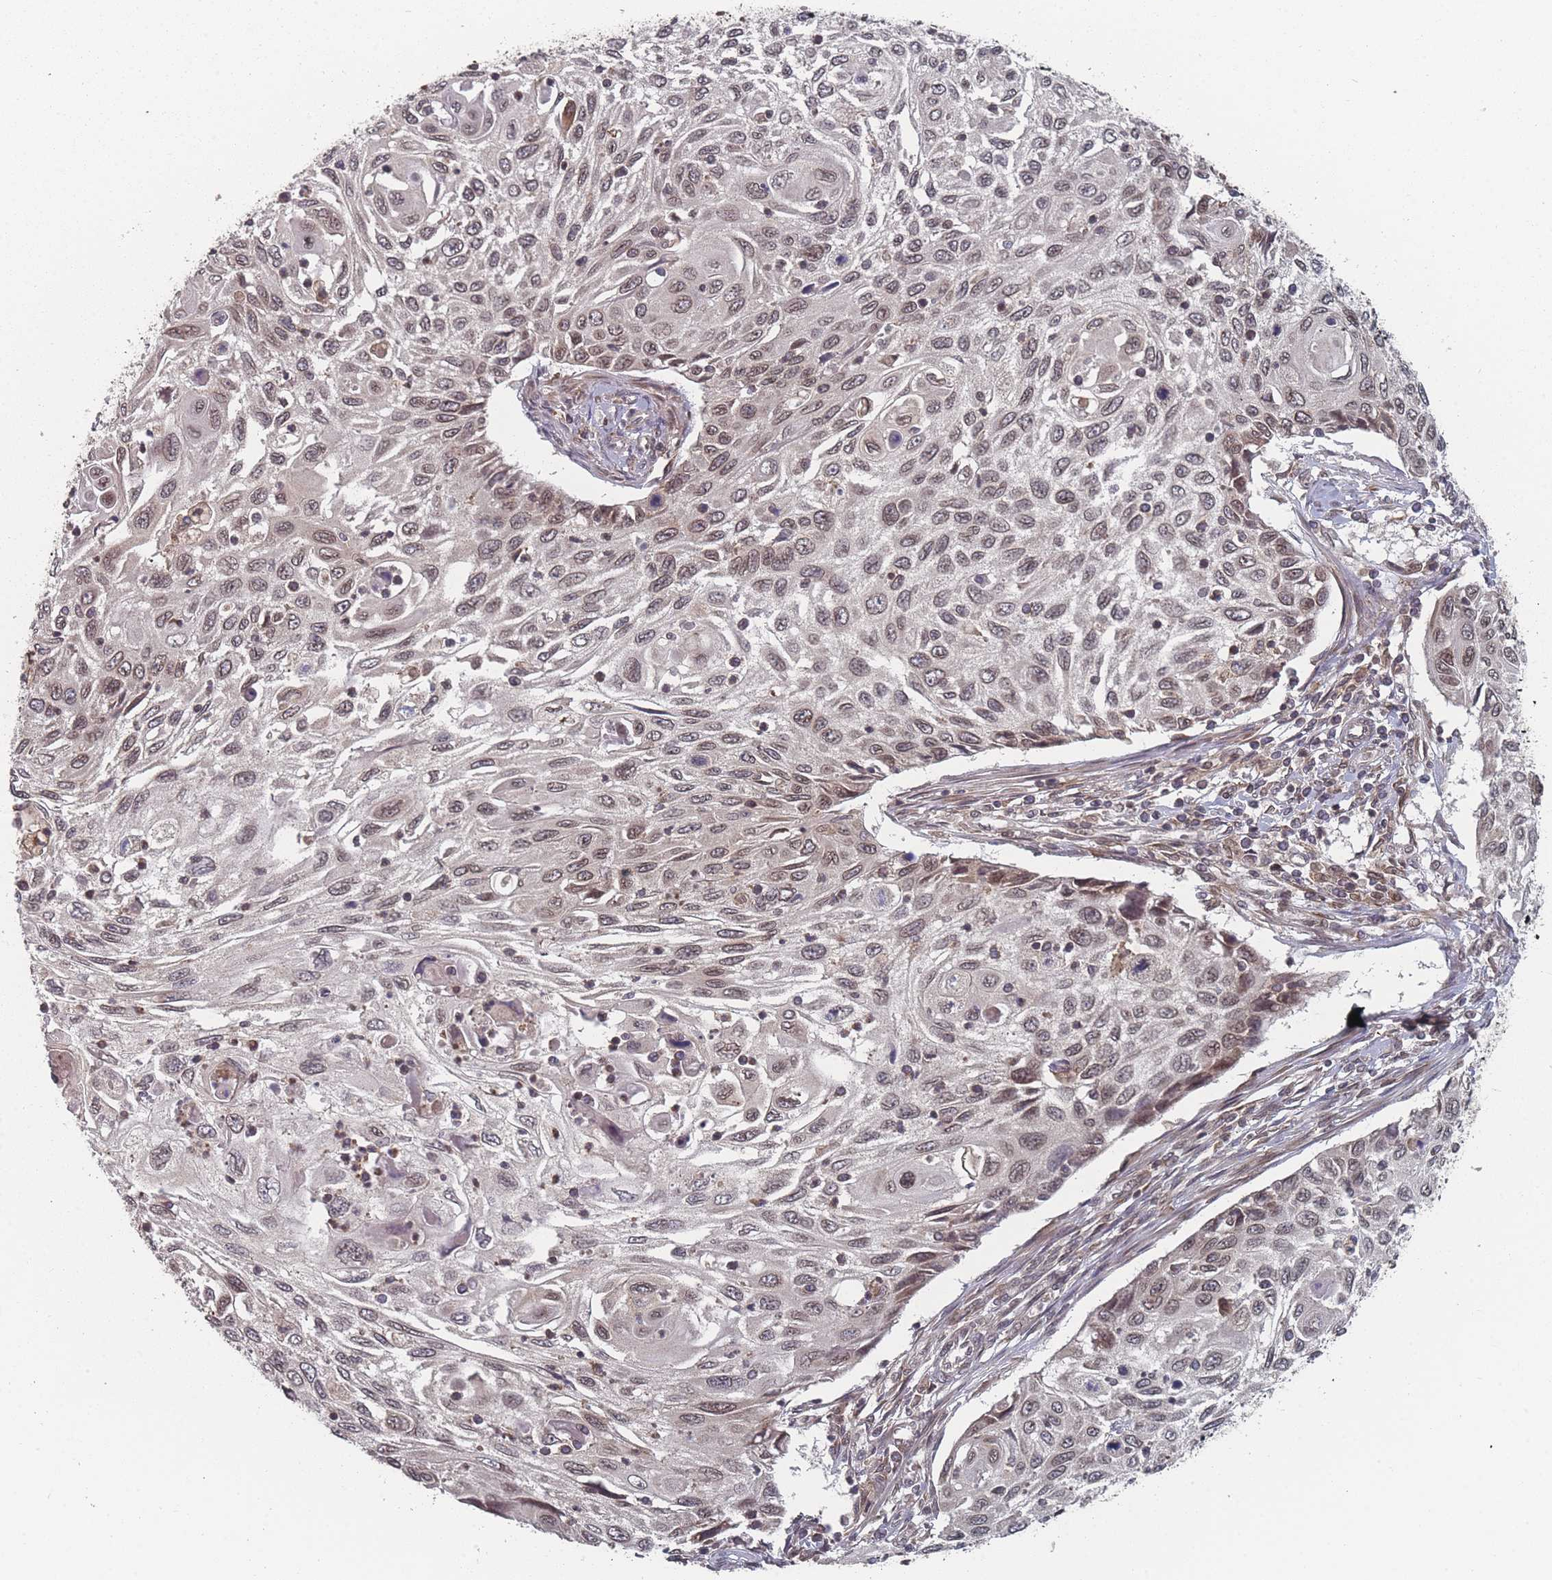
{"staining": {"intensity": "moderate", "quantity": "25%-75%", "location": "cytoplasmic/membranous,nuclear"}, "tissue": "cervical cancer", "cell_type": "Tumor cells", "image_type": "cancer", "snomed": [{"axis": "morphology", "description": "Squamous cell carcinoma, NOS"}, {"axis": "topography", "description": "Cervix"}], "caption": "Protein staining of squamous cell carcinoma (cervical) tissue exhibits moderate cytoplasmic/membranous and nuclear staining in about 25%-75% of tumor cells.", "gene": "TBC1D25", "patient": {"sex": "female", "age": 70}}